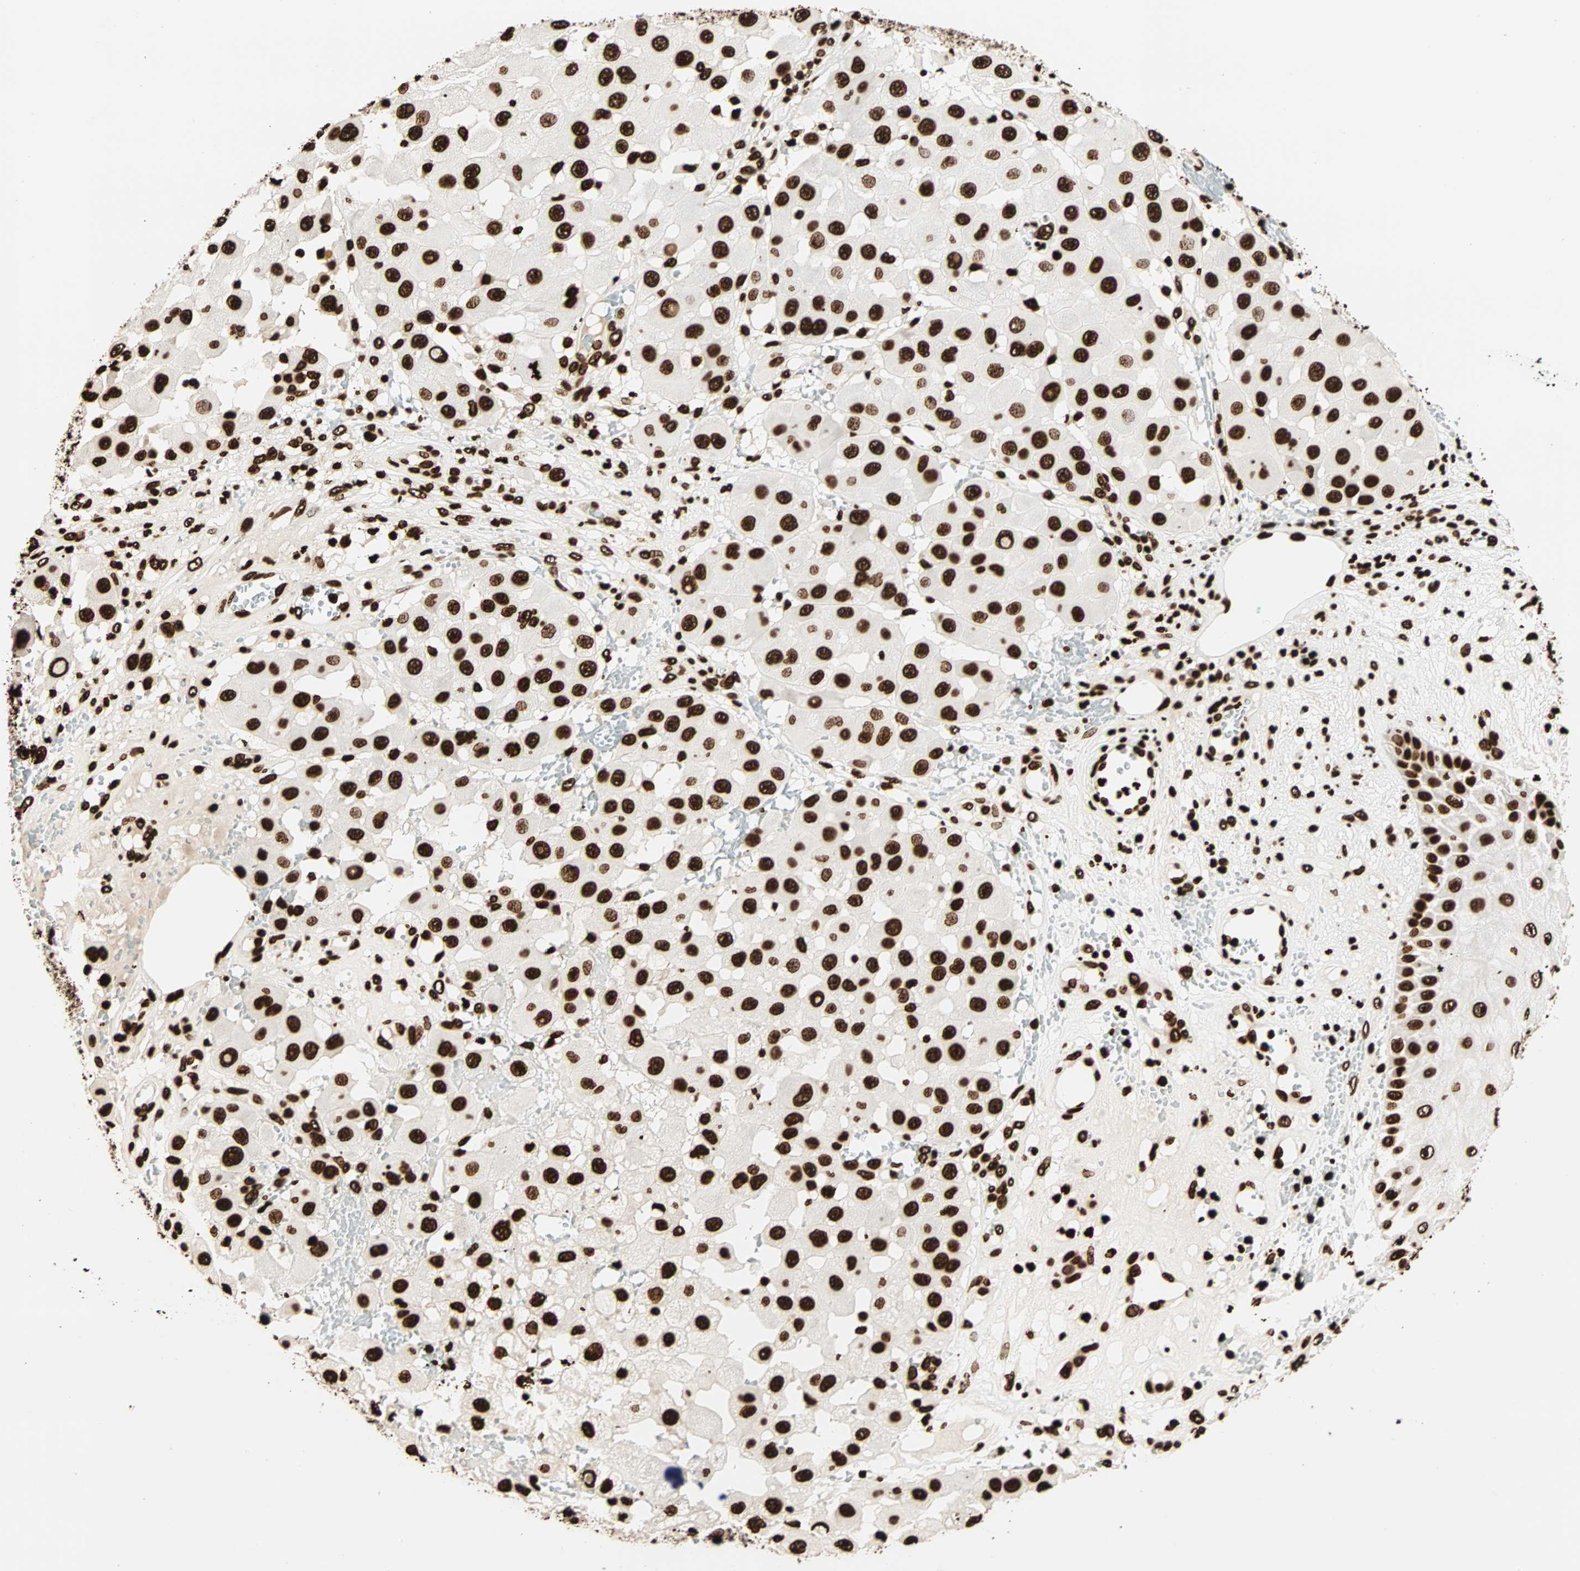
{"staining": {"intensity": "strong", "quantity": ">75%", "location": "nuclear"}, "tissue": "melanoma", "cell_type": "Tumor cells", "image_type": "cancer", "snomed": [{"axis": "morphology", "description": "Malignant melanoma, NOS"}, {"axis": "topography", "description": "Skin"}], "caption": "A high-resolution image shows immunohistochemistry (IHC) staining of malignant melanoma, which reveals strong nuclear staining in approximately >75% of tumor cells. (DAB (3,3'-diaminobenzidine) IHC, brown staining for protein, blue staining for nuclei).", "gene": "GLI2", "patient": {"sex": "female", "age": 81}}